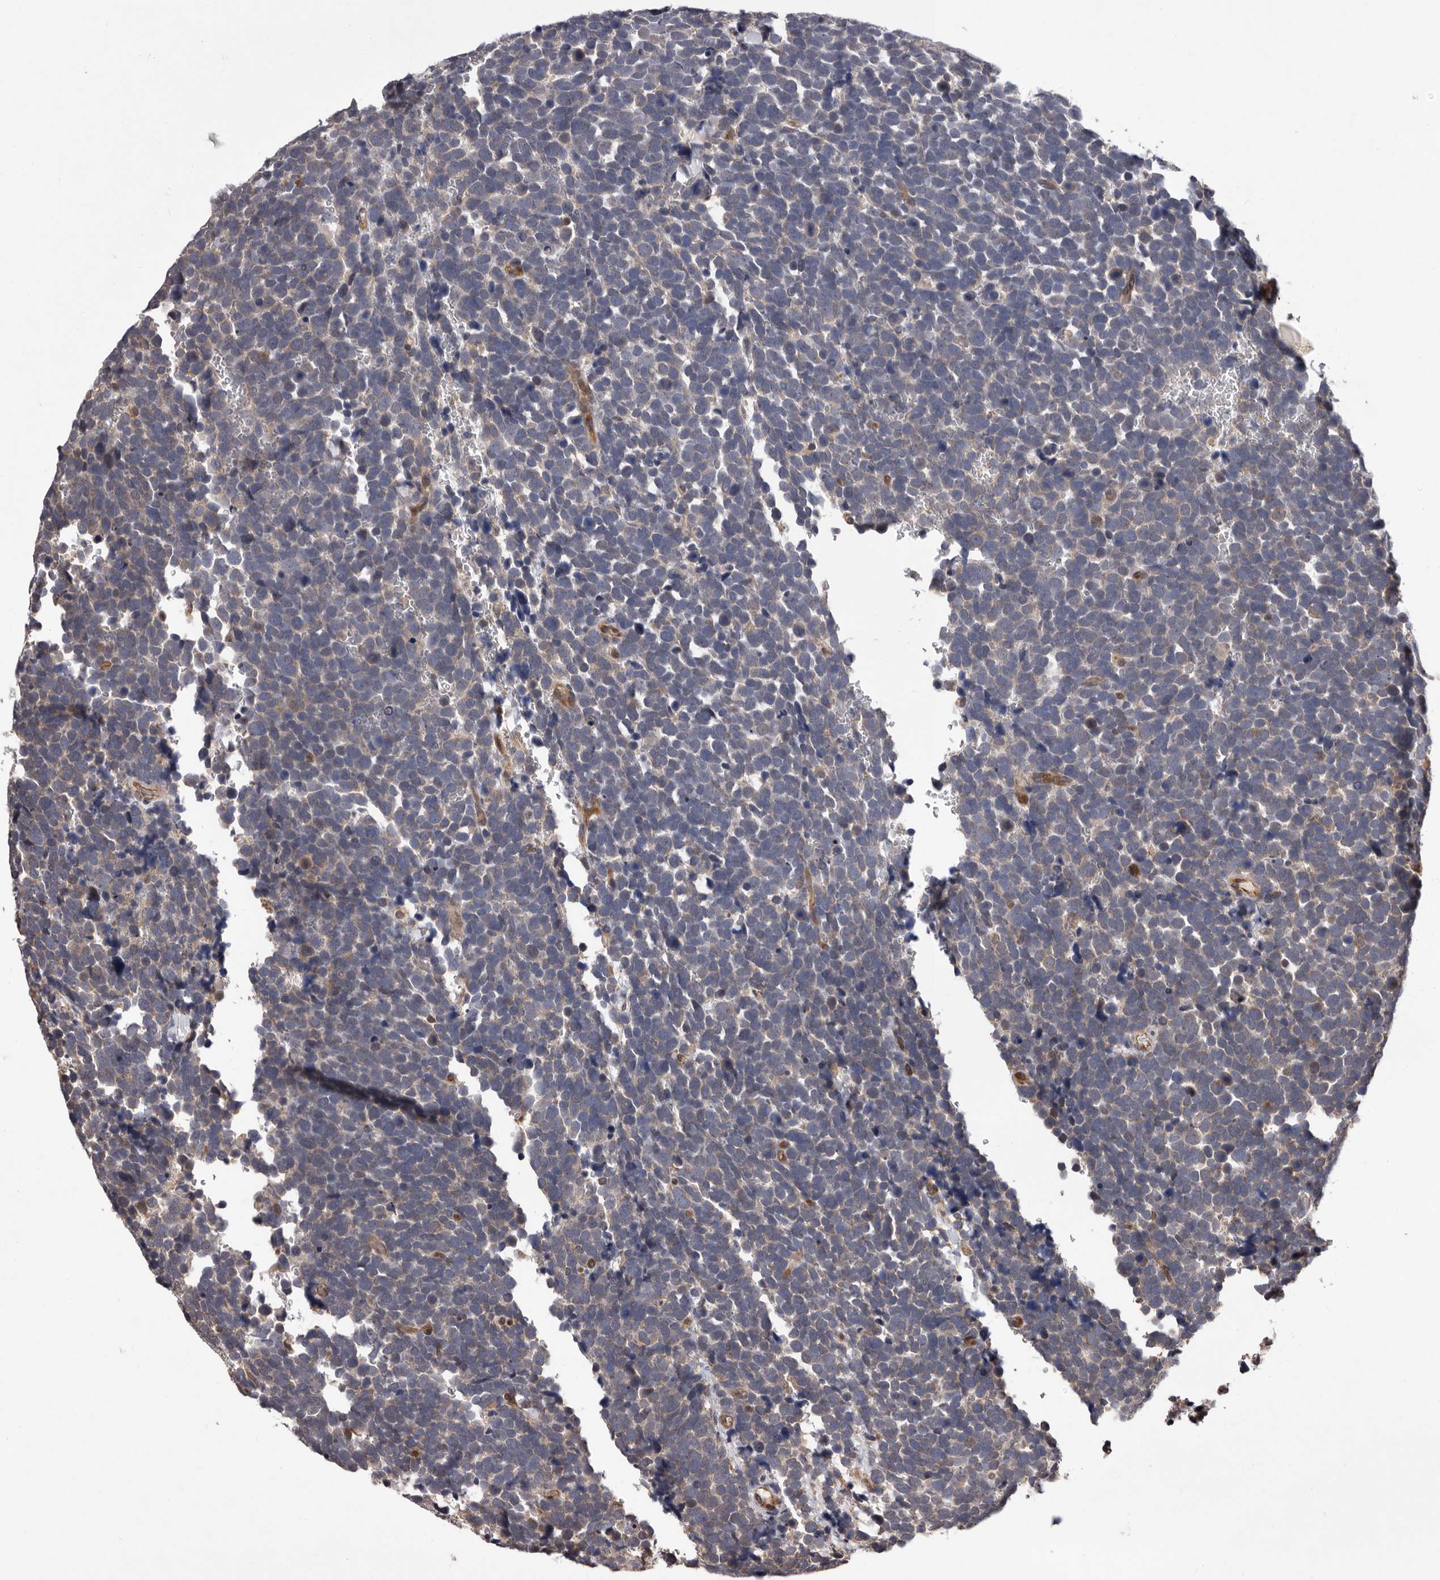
{"staining": {"intensity": "negative", "quantity": "none", "location": "none"}, "tissue": "urothelial cancer", "cell_type": "Tumor cells", "image_type": "cancer", "snomed": [{"axis": "morphology", "description": "Urothelial carcinoma, High grade"}, {"axis": "topography", "description": "Urinary bladder"}], "caption": "The immunohistochemistry (IHC) histopathology image has no significant expression in tumor cells of high-grade urothelial carcinoma tissue. (Brightfield microscopy of DAB (3,3'-diaminobenzidine) immunohistochemistry at high magnification).", "gene": "GADD45B", "patient": {"sex": "female", "age": 82}}